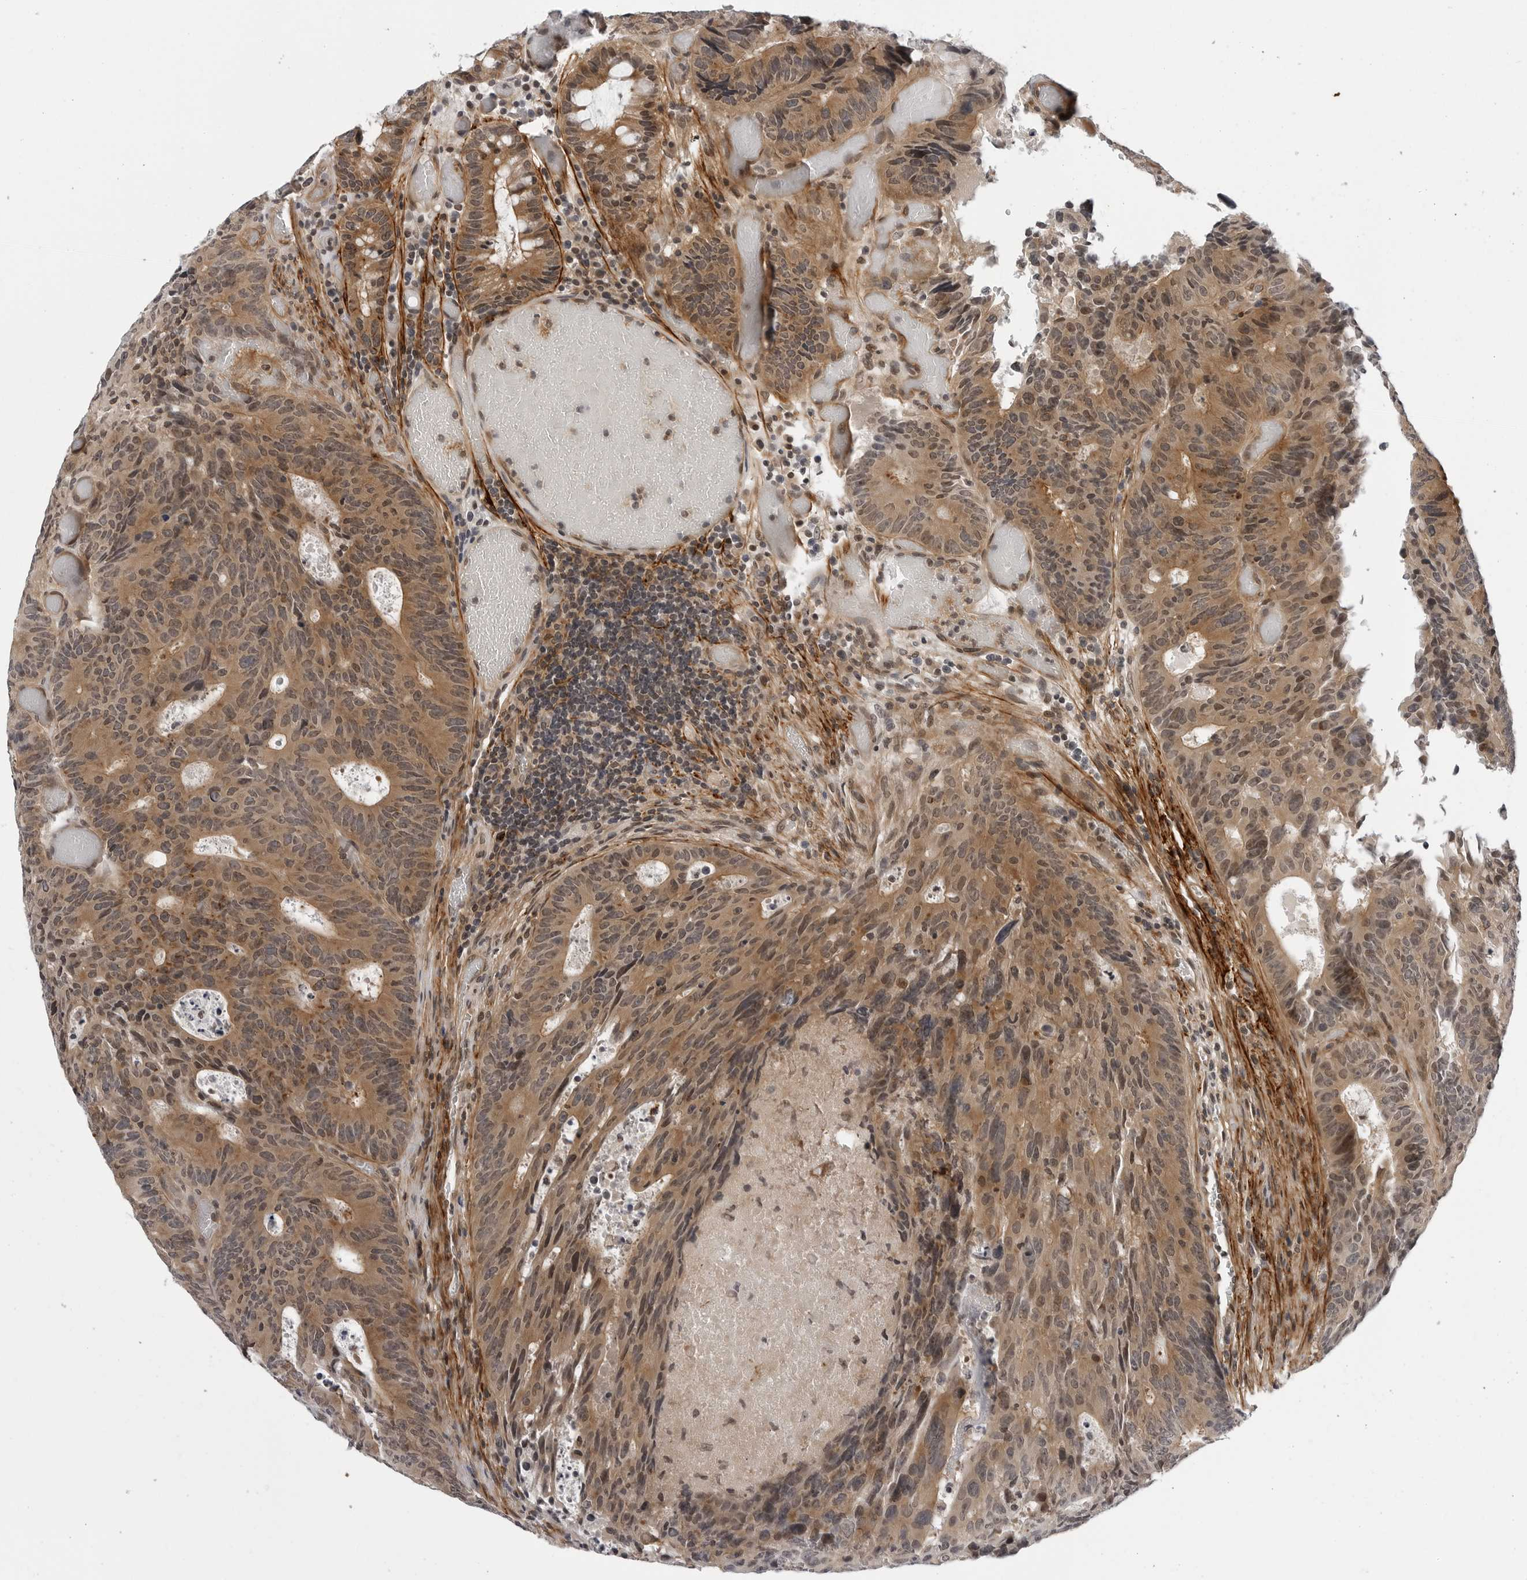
{"staining": {"intensity": "moderate", "quantity": ">75%", "location": "cytoplasmic/membranous,nuclear"}, "tissue": "colorectal cancer", "cell_type": "Tumor cells", "image_type": "cancer", "snomed": [{"axis": "morphology", "description": "Adenocarcinoma, NOS"}, {"axis": "topography", "description": "Colon"}], "caption": "This photomicrograph exhibits immunohistochemistry (IHC) staining of human colorectal adenocarcinoma, with medium moderate cytoplasmic/membranous and nuclear positivity in approximately >75% of tumor cells.", "gene": "KIAA1614", "patient": {"sex": "male", "age": 87}}